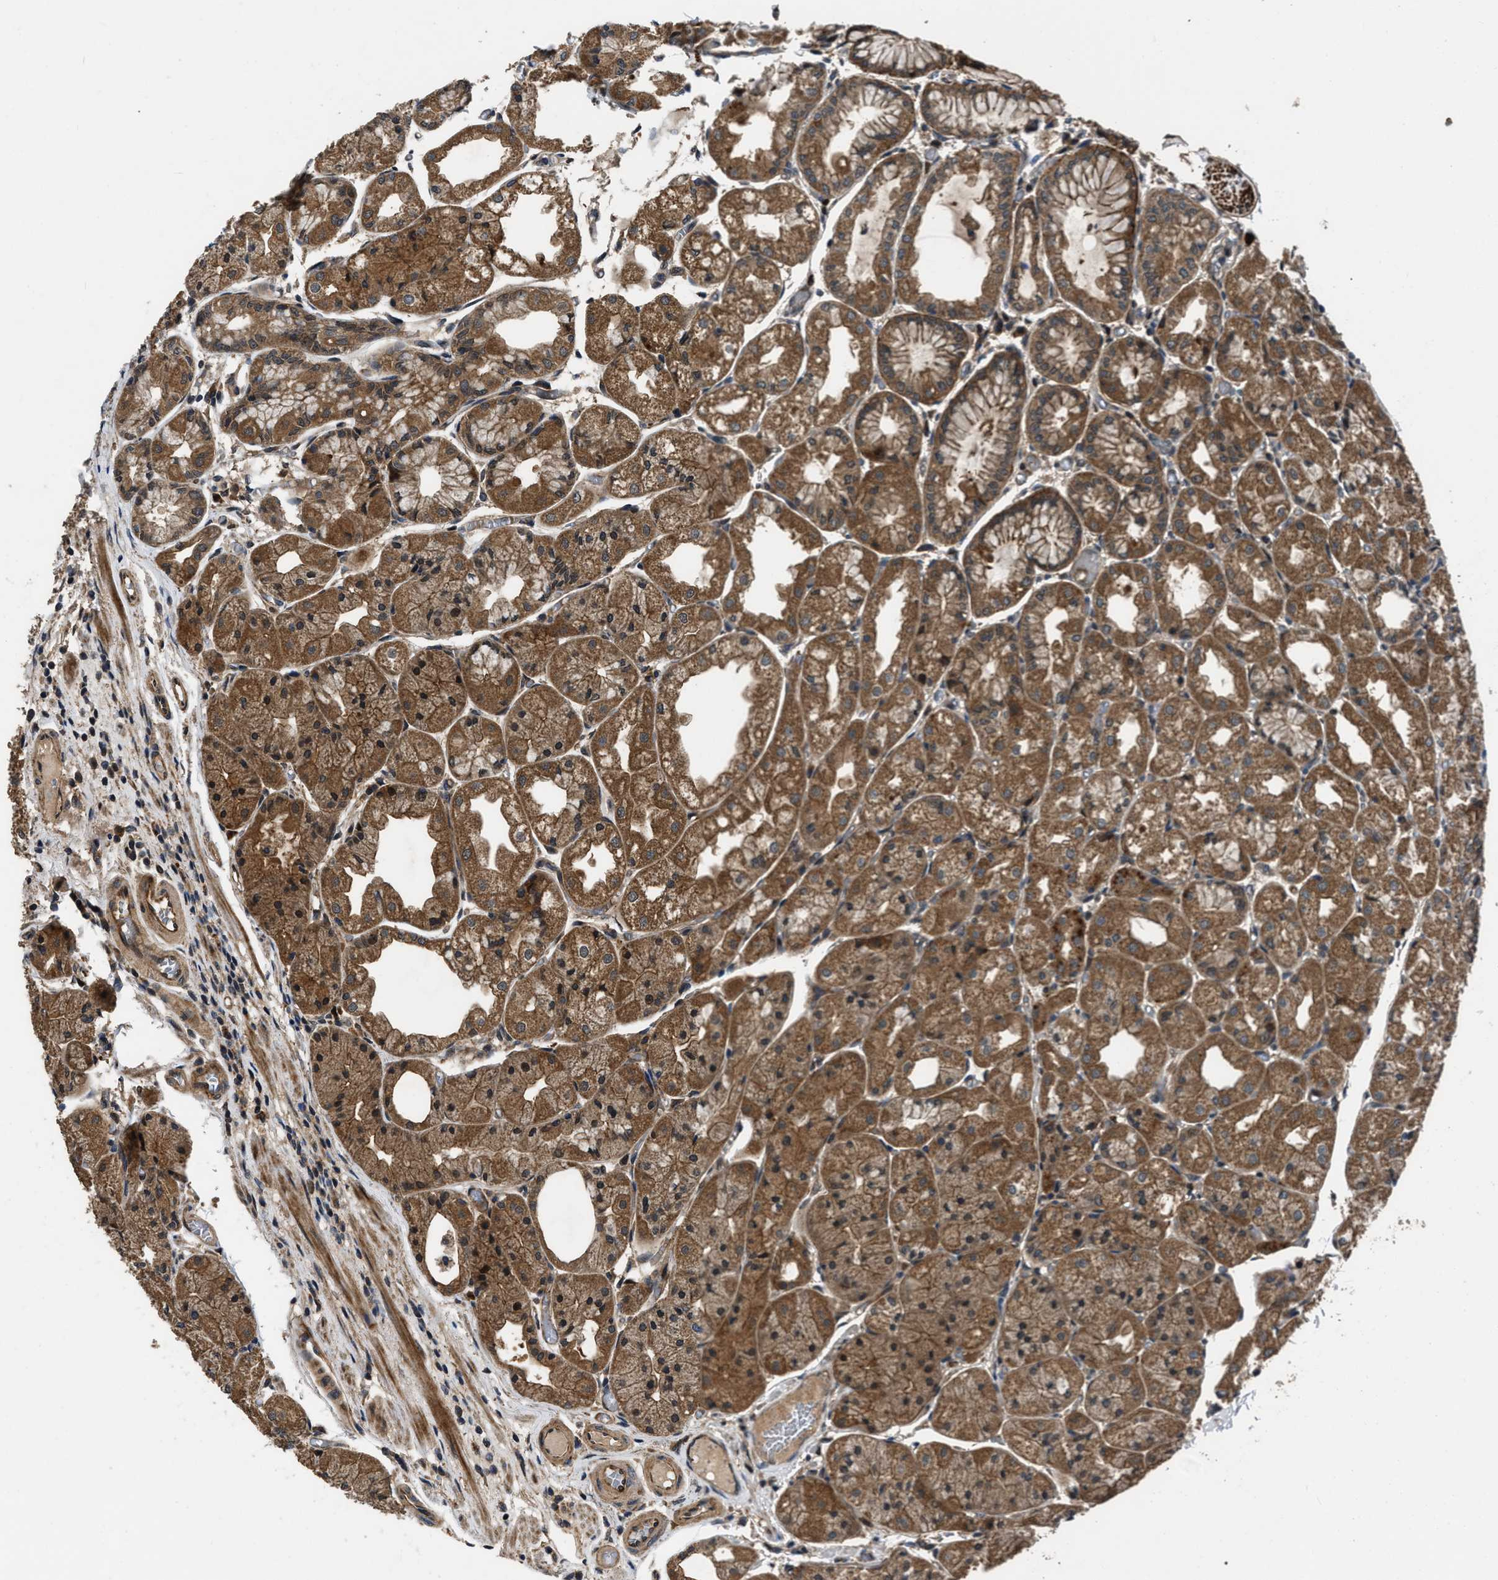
{"staining": {"intensity": "strong", "quantity": ">75%", "location": "cytoplasmic/membranous"}, "tissue": "stomach", "cell_type": "Glandular cells", "image_type": "normal", "snomed": [{"axis": "morphology", "description": "Normal tissue, NOS"}, {"axis": "topography", "description": "Stomach, upper"}], "caption": "Immunohistochemistry (IHC) image of normal stomach stained for a protein (brown), which reveals high levels of strong cytoplasmic/membranous positivity in approximately >75% of glandular cells.", "gene": "PPWD1", "patient": {"sex": "male", "age": 72}}